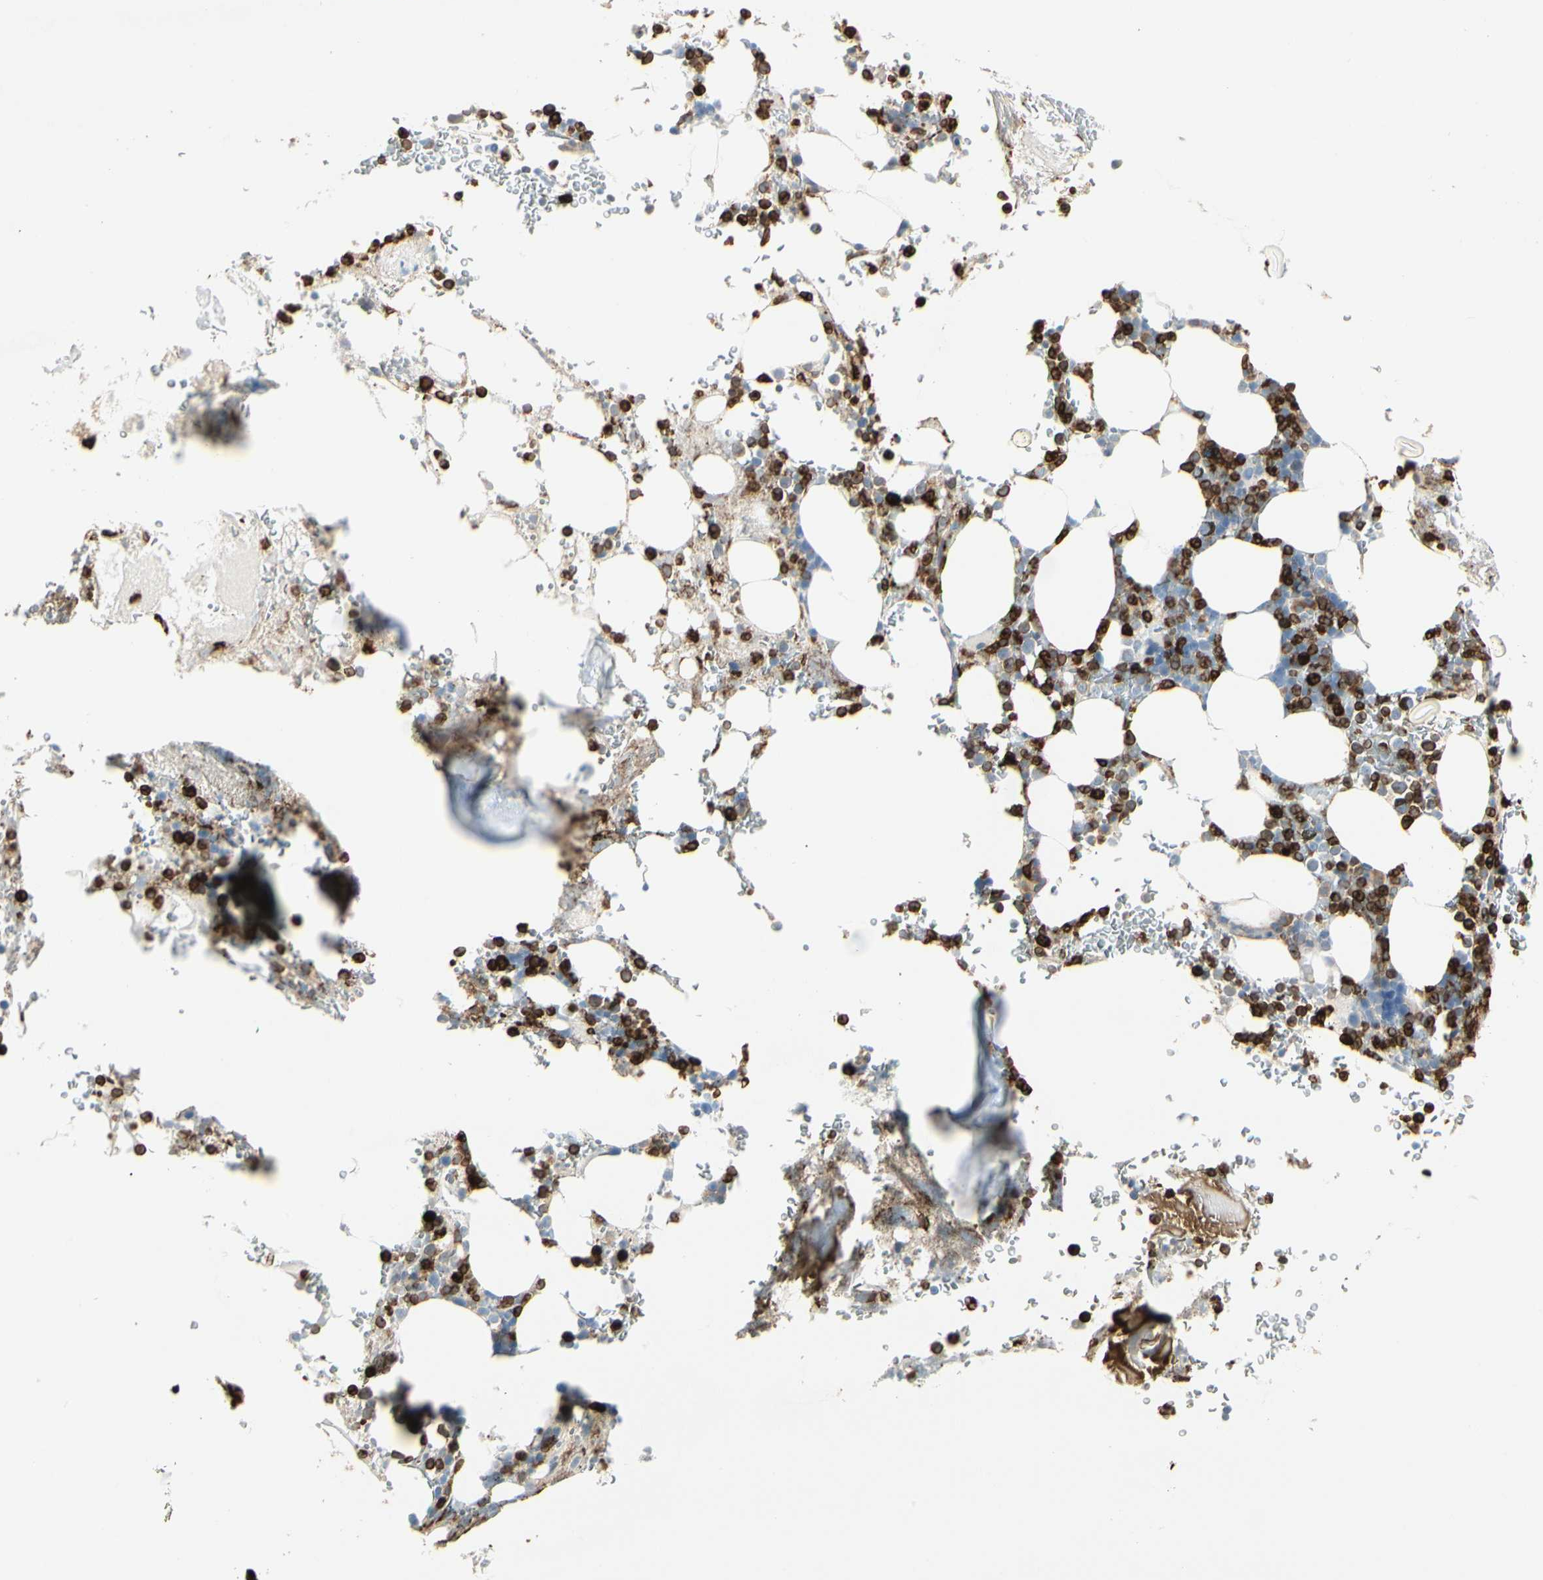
{"staining": {"intensity": "strong", "quantity": "25%-75%", "location": "cytoplasmic/membranous"}, "tissue": "bone marrow", "cell_type": "Hematopoietic cells", "image_type": "normal", "snomed": [{"axis": "morphology", "description": "Normal tissue, NOS"}, {"axis": "topography", "description": "Bone marrow"}], "caption": "Protein analysis of unremarkable bone marrow shows strong cytoplasmic/membranous staining in about 25%-75% of hematopoietic cells. The staining was performed using DAB, with brown indicating positive protein expression. Nuclei are stained blue with hematoxylin.", "gene": "ITGB2", "patient": {"sex": "female", "age": 73}}